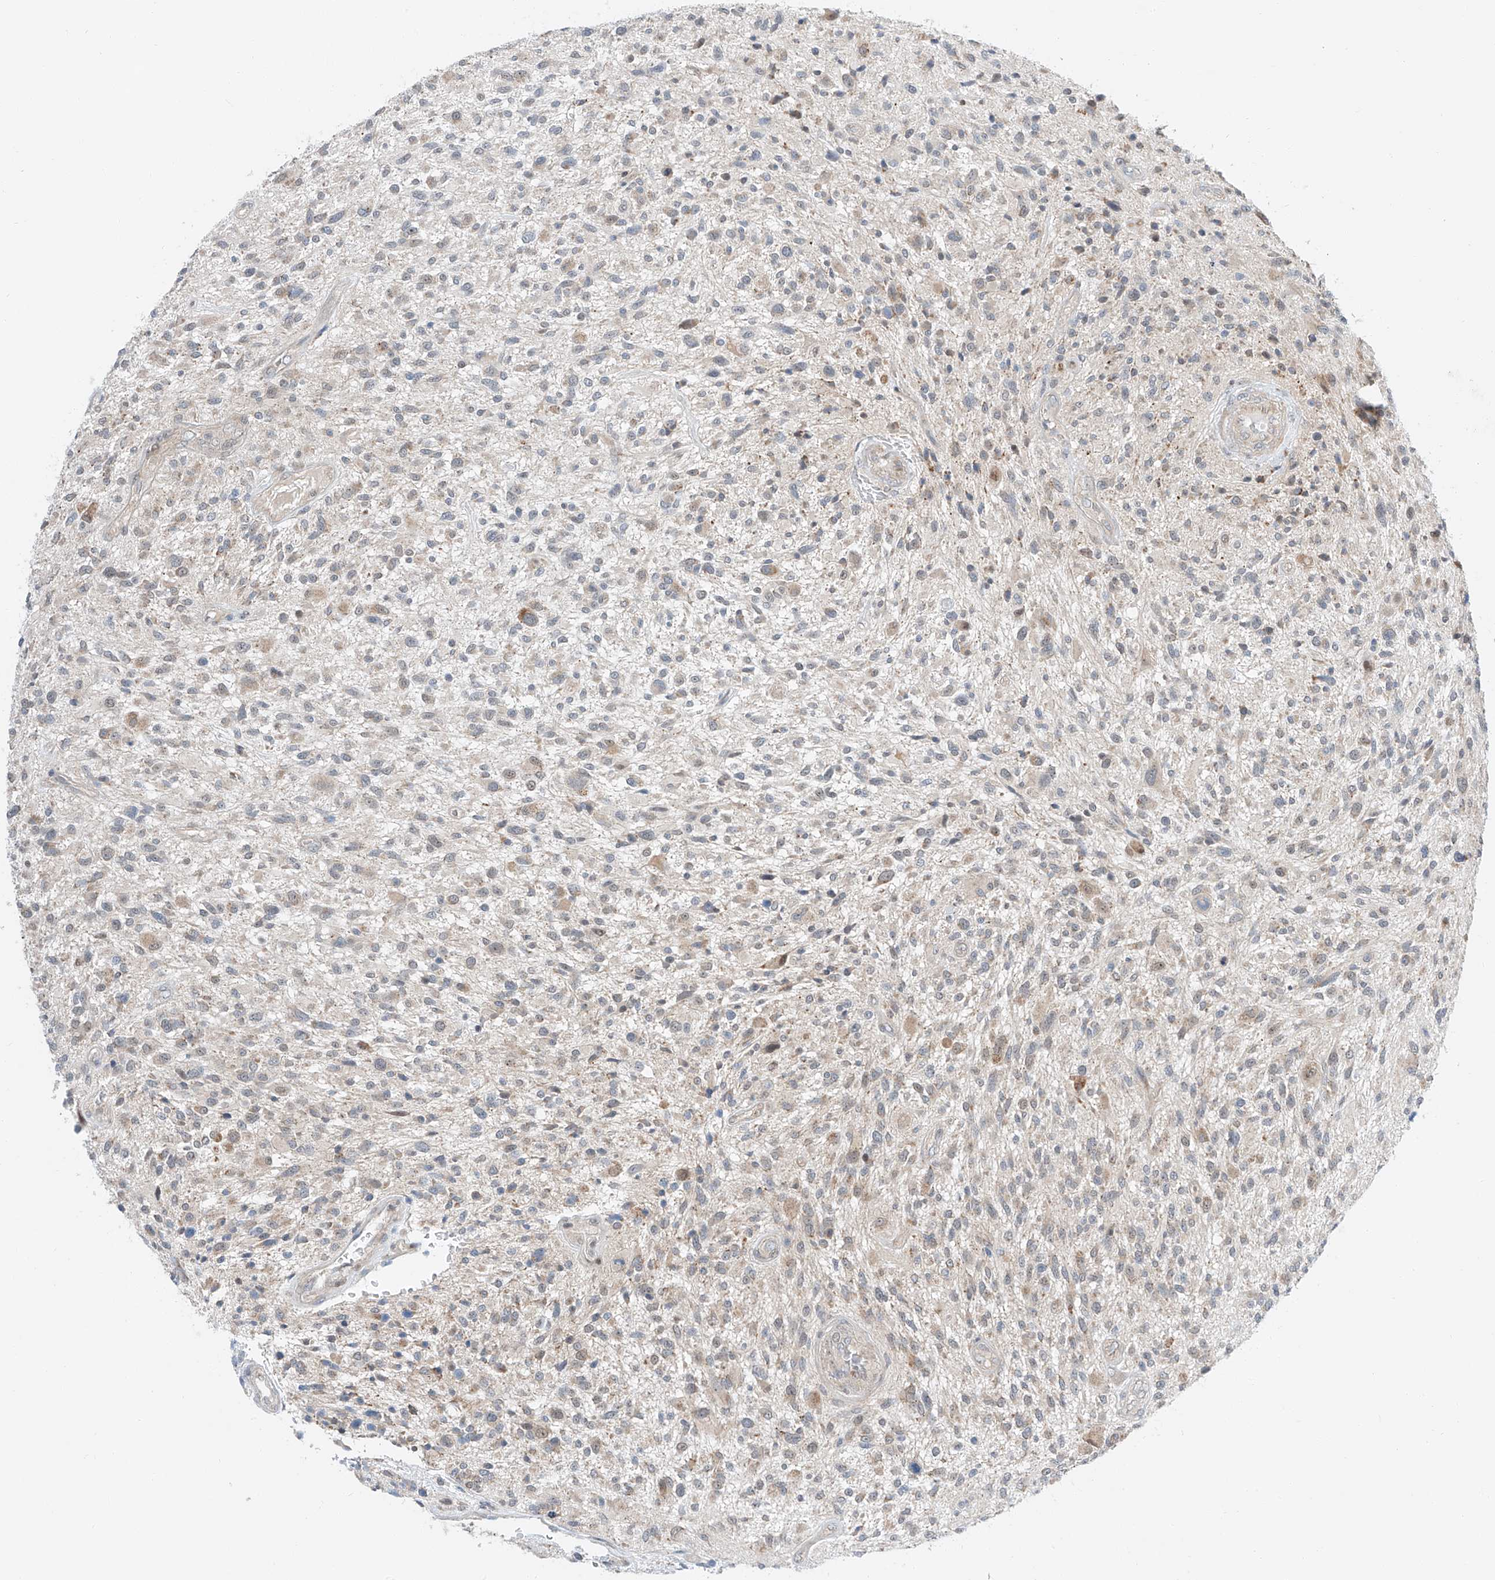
{"staining": {"intensity": "weak", "quantity": "<25%", "location": "cytoplasmic/membranous"}, "tissue": "glioma", "cell_type": "Tumor cells", "image_type": "cancer", "snomed": [{"axis": "morphology", "description": "Glioma, malignant, High grade"}, {"axis": "topography", "description": "Brain"}], "caption": "DAB immunohistochemical staining of human malignant high-grade glioma displays no significant staining in tumor cells.", "gene": "CLDND1", "patient": {"sex": "male", "age": 47}}